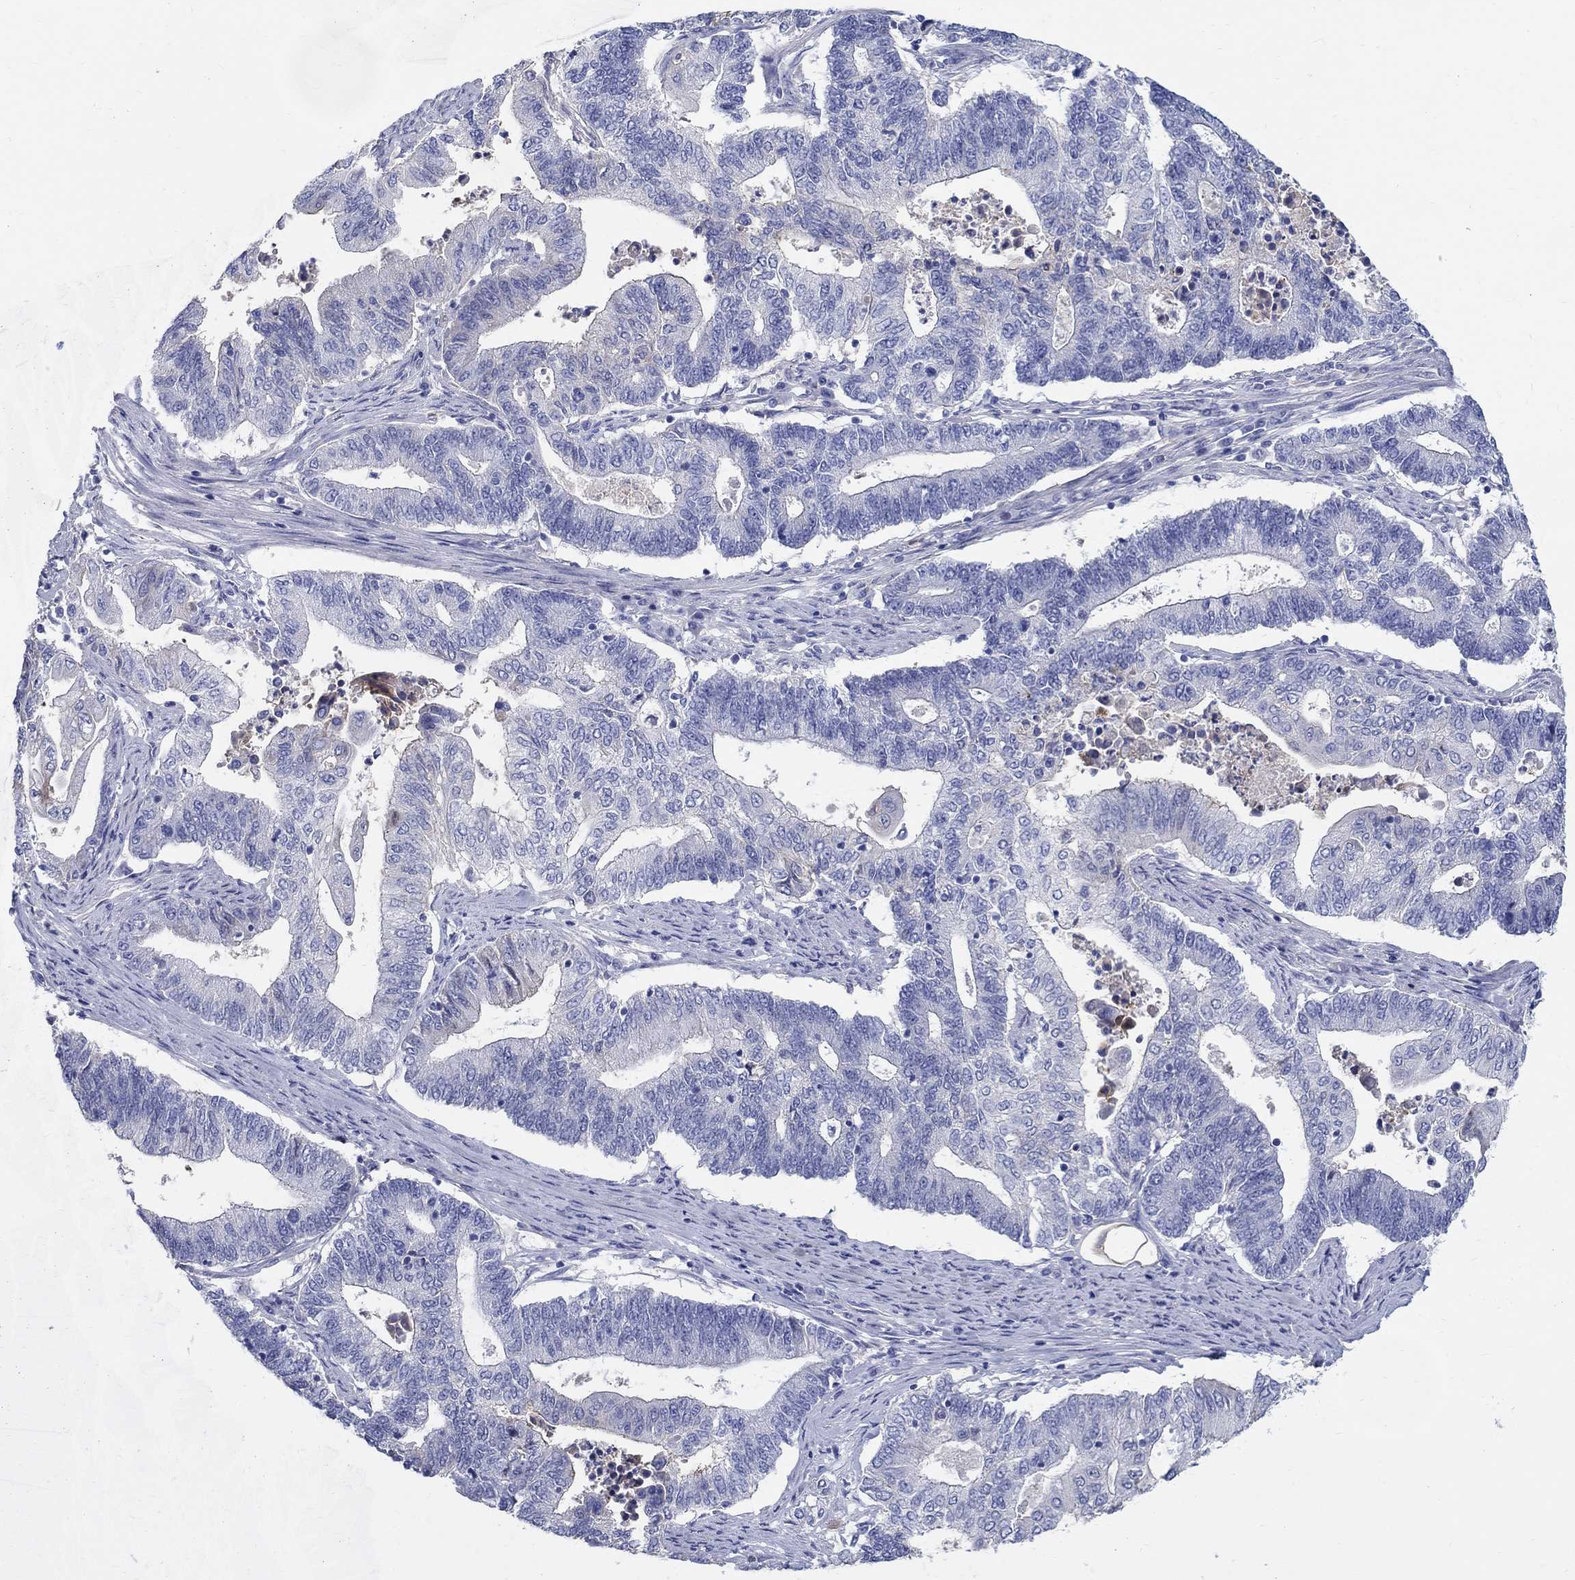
{"staining": {"intensity": "weak", "quantity": "<25%", "location": "cytoplasmic/membranous"}, "tissue": "endometrial cancer", "cell_type": "Tumor cells", "image_type": "cancer", "snomed": [{"axis": "morphology", "description": "Adenocarcinoma, NOS"}, {"axis": "topography", "description": "Uterus"}, {"axis": "topography", "description": "Endometrium"}], "caption": "A micrograph of human endometrial adenocarcinoma is negative for staining in tumor cells.", "gene": "SOX2", "patient": {"sex": "female", "age": 54}}